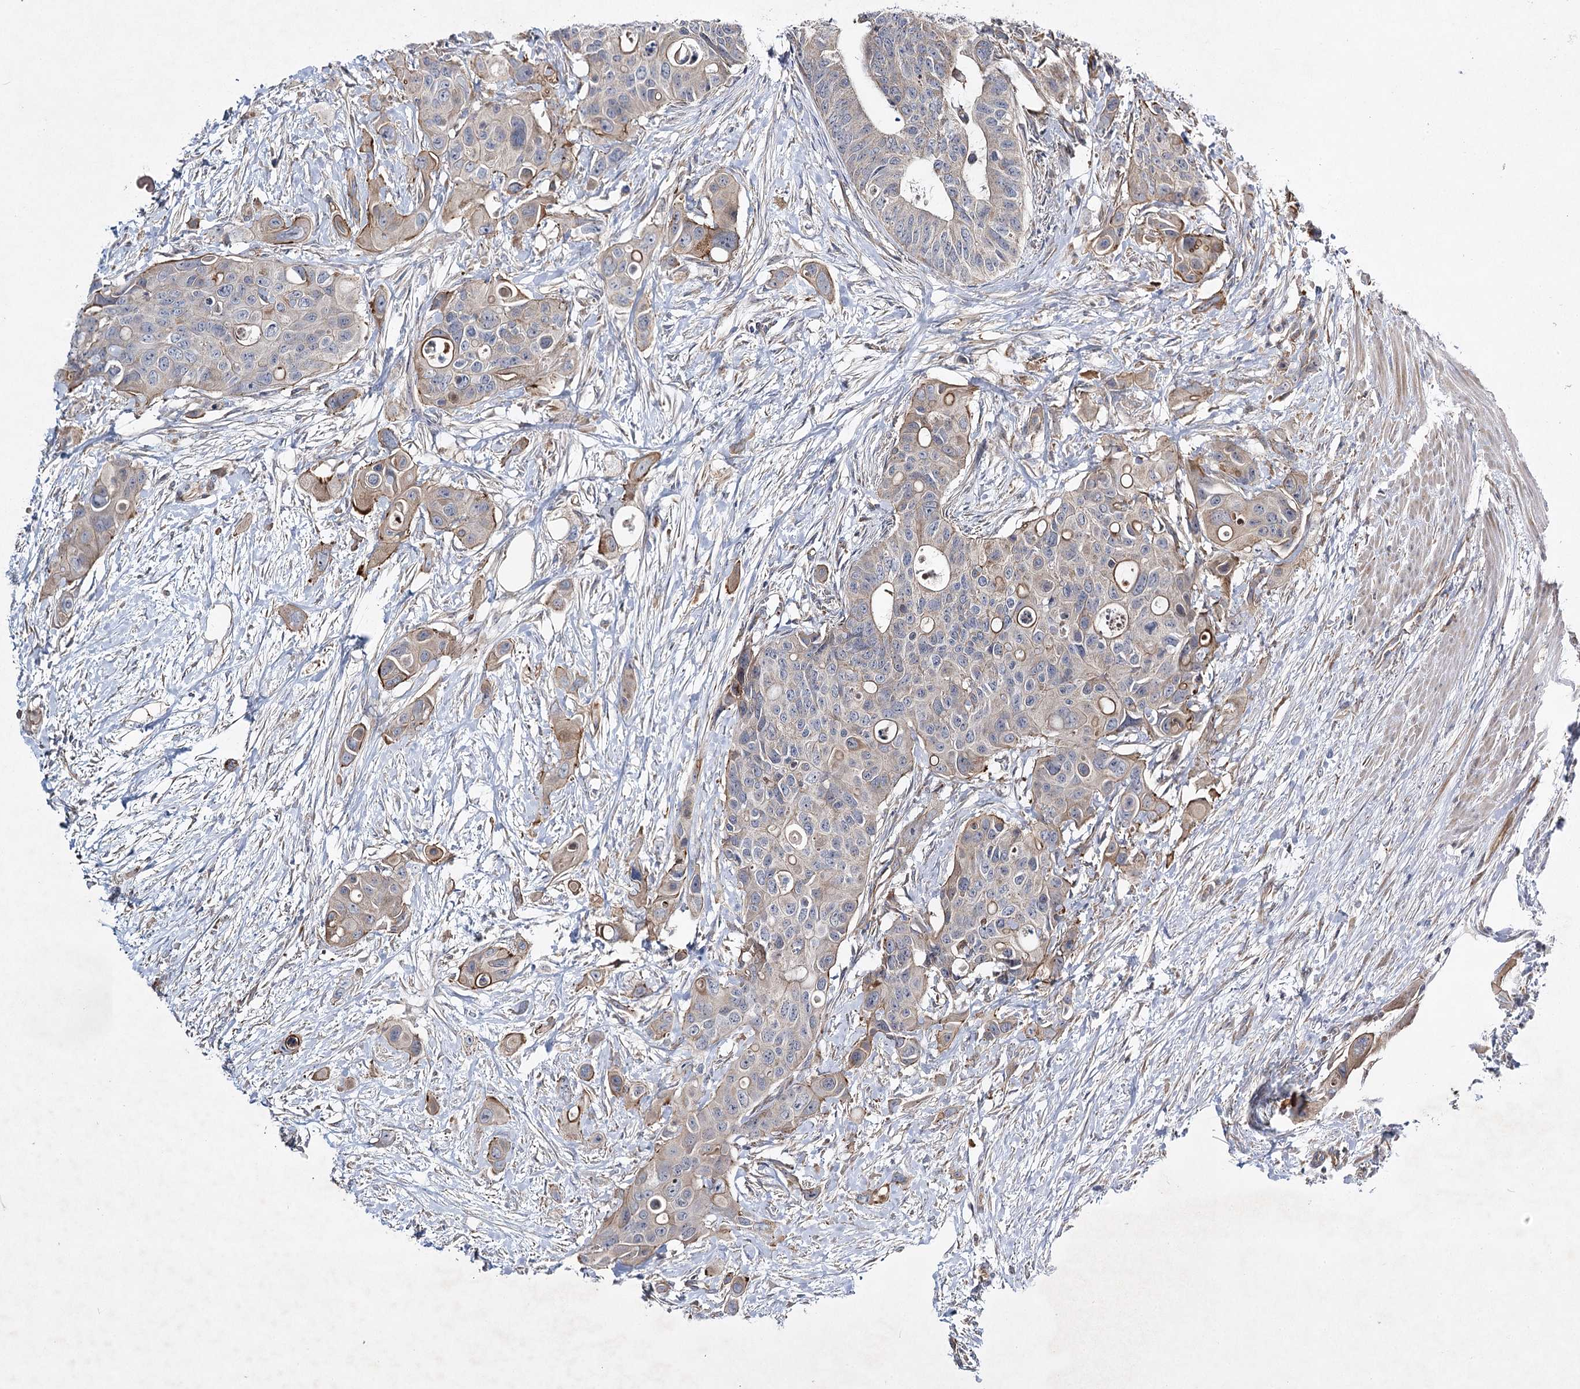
{"staining": {"intensity": "moderate", "quantity": "<25%", "location": "cytoplasmic/membranous"}, "tissue": "colorectal cancer", "cell_type": "Tumor cells", "image_type": "cancer", "snomed": [{"axis": "morphology", "description": "Adenocarcinoma, NOS"}, {"axis": "topography", "description": "Colon"}], "caption": "The image demonstrates a brown stain indicating the presence of a protein in the cytoplasmic/membranous of tumor cells in colorectal adenocarcinoma. Nuclei are stained in blue.", "gene": "KIAA0825", "patient": {"sex": "male", "age": 77}}